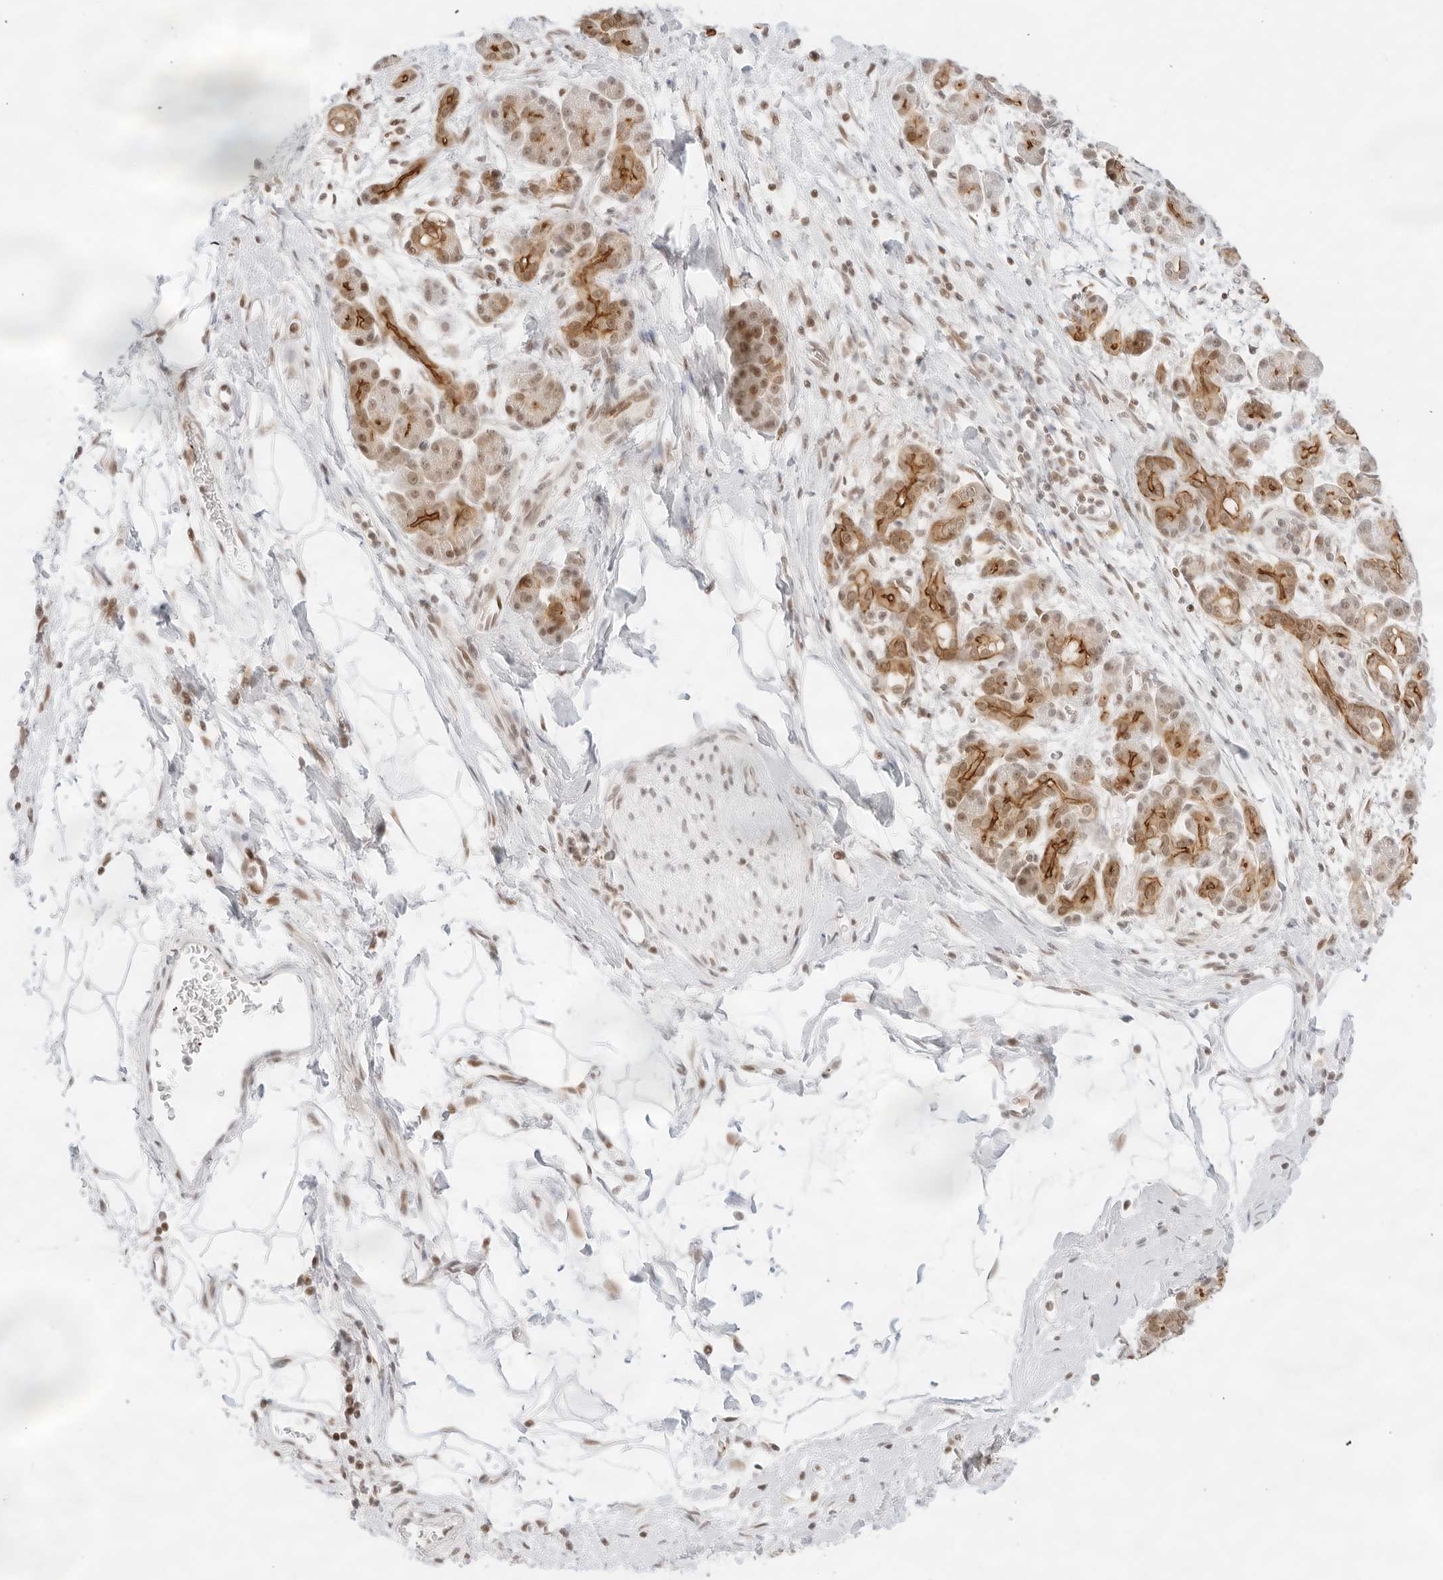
{"staining": {"intensity": "moderate", "quantity": "25%-75%", "location": "cytoplasmic/membranous,nuclear"}, "tissue": "pancreatic cancer", "cell_type": "Tumor cells", "image_type": "cancer", "snomed": [{"axis": "morphology", "description": "Adenocarcinoma, NOS"}, {"axis": "topography", "description": "Pancreas"}], "caption": "Pancreatic cancer (adenocarcinoma) tissue shows moderate cytoplasmic/membranous and nuclear staining in about 25%-75% of tumor cells The staining was performed using DAB to visualize the protein expression in brown, while the nuclei were stained in blue with hematoxylin (Magnification: 20x).", "gene": "GNAS", "patient": {"sex": "male", "age": 58}}